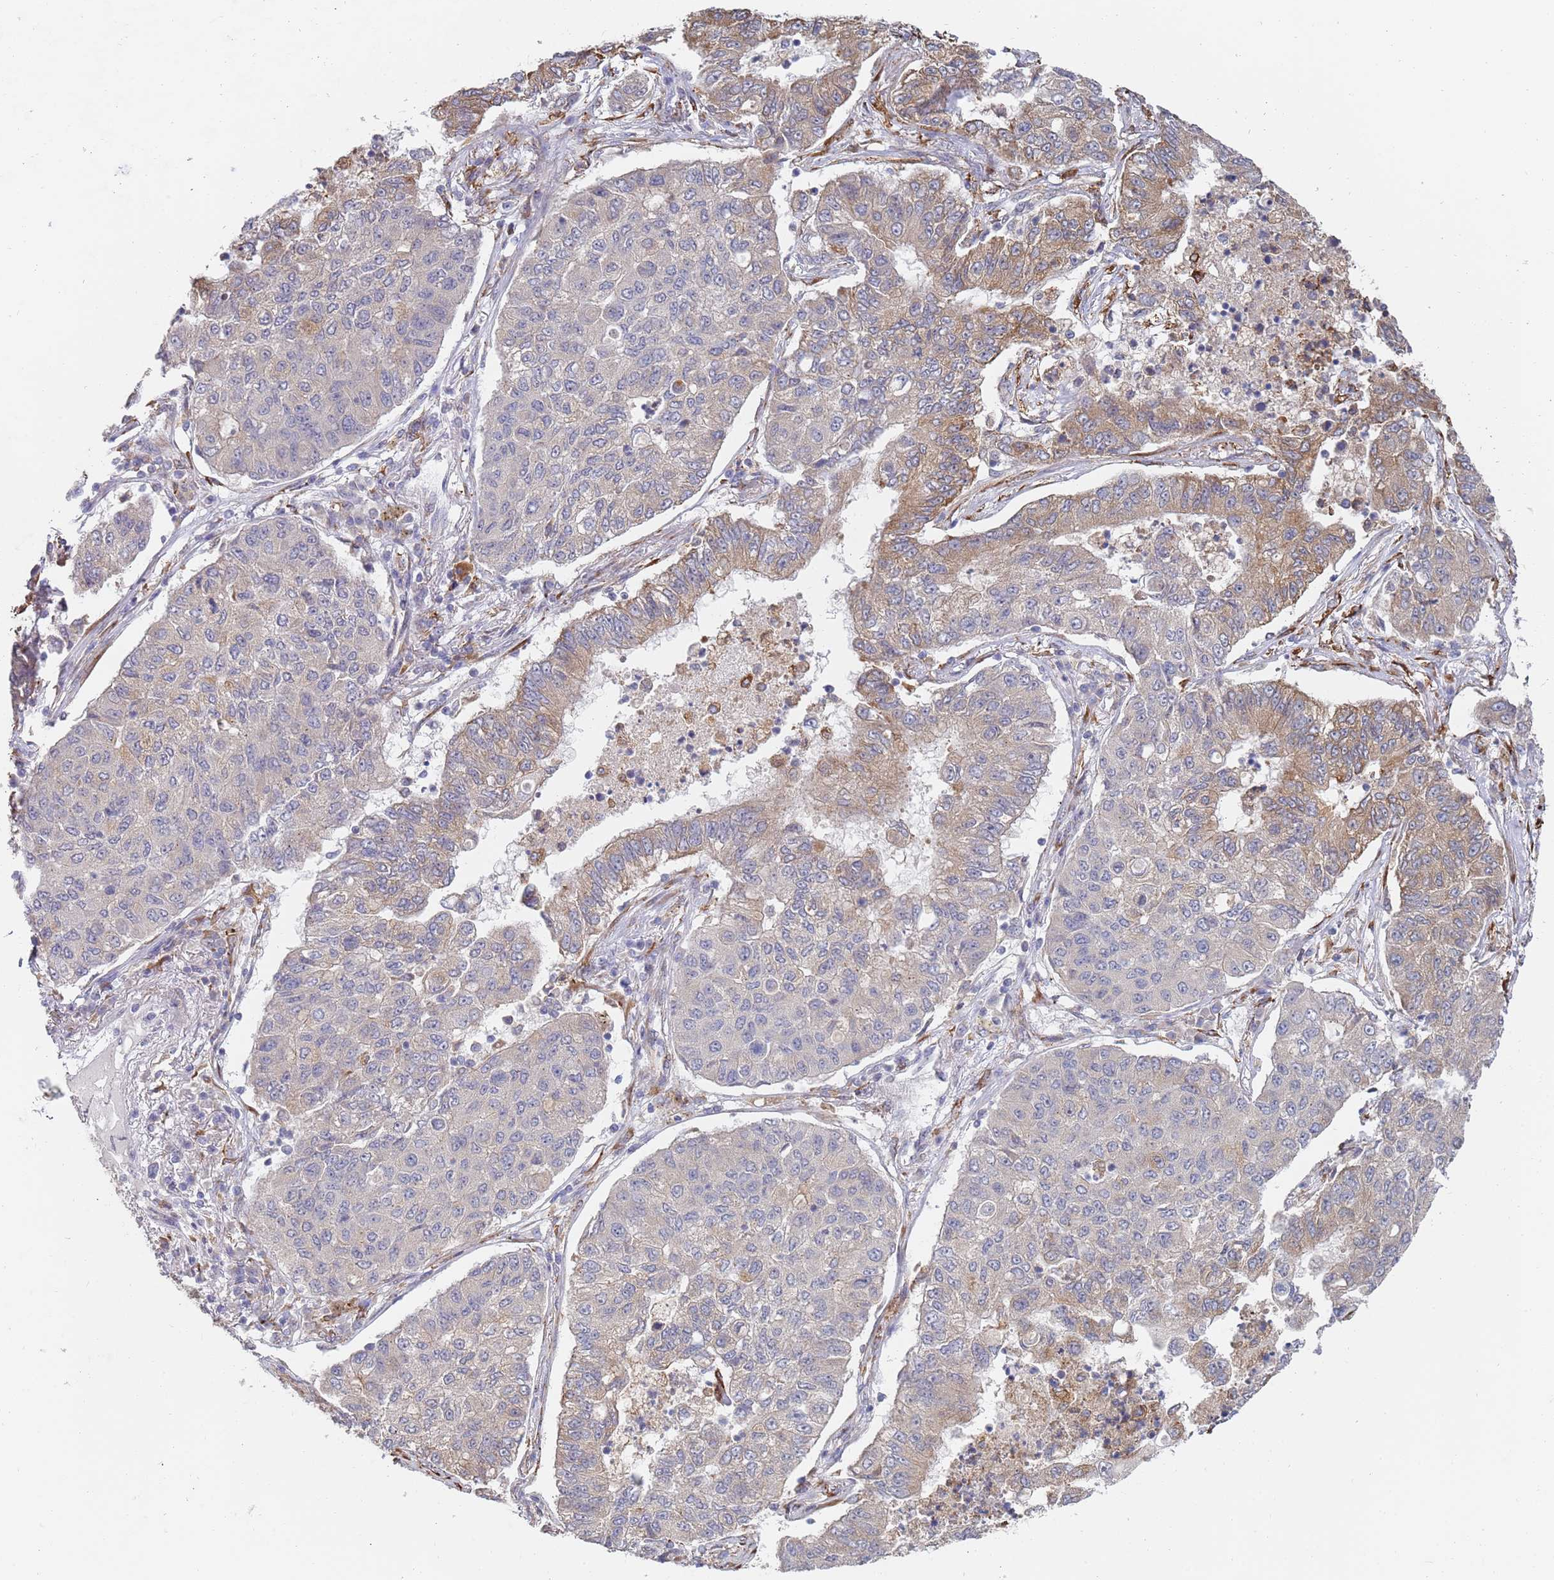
{"staining": {"intensity": "weak", "quantity": "<25%", "location": "cytoplasmic/membranous"}, "tissue": "lung cancer", "cell_type": "Tumor cells", "image_type": "cancer", "snomed": [{"axis": "morphology", "description": "Squamous cell carcinoma, NOS"}, {"axis": "topography", "description": "Lung"}], "caption": "A photomicrograph of human squamous cell carcinoma (lung) is negative for staining in tumor cells.", "gene": "VRK2", "patient": {"sex": "male", "age": 74}}